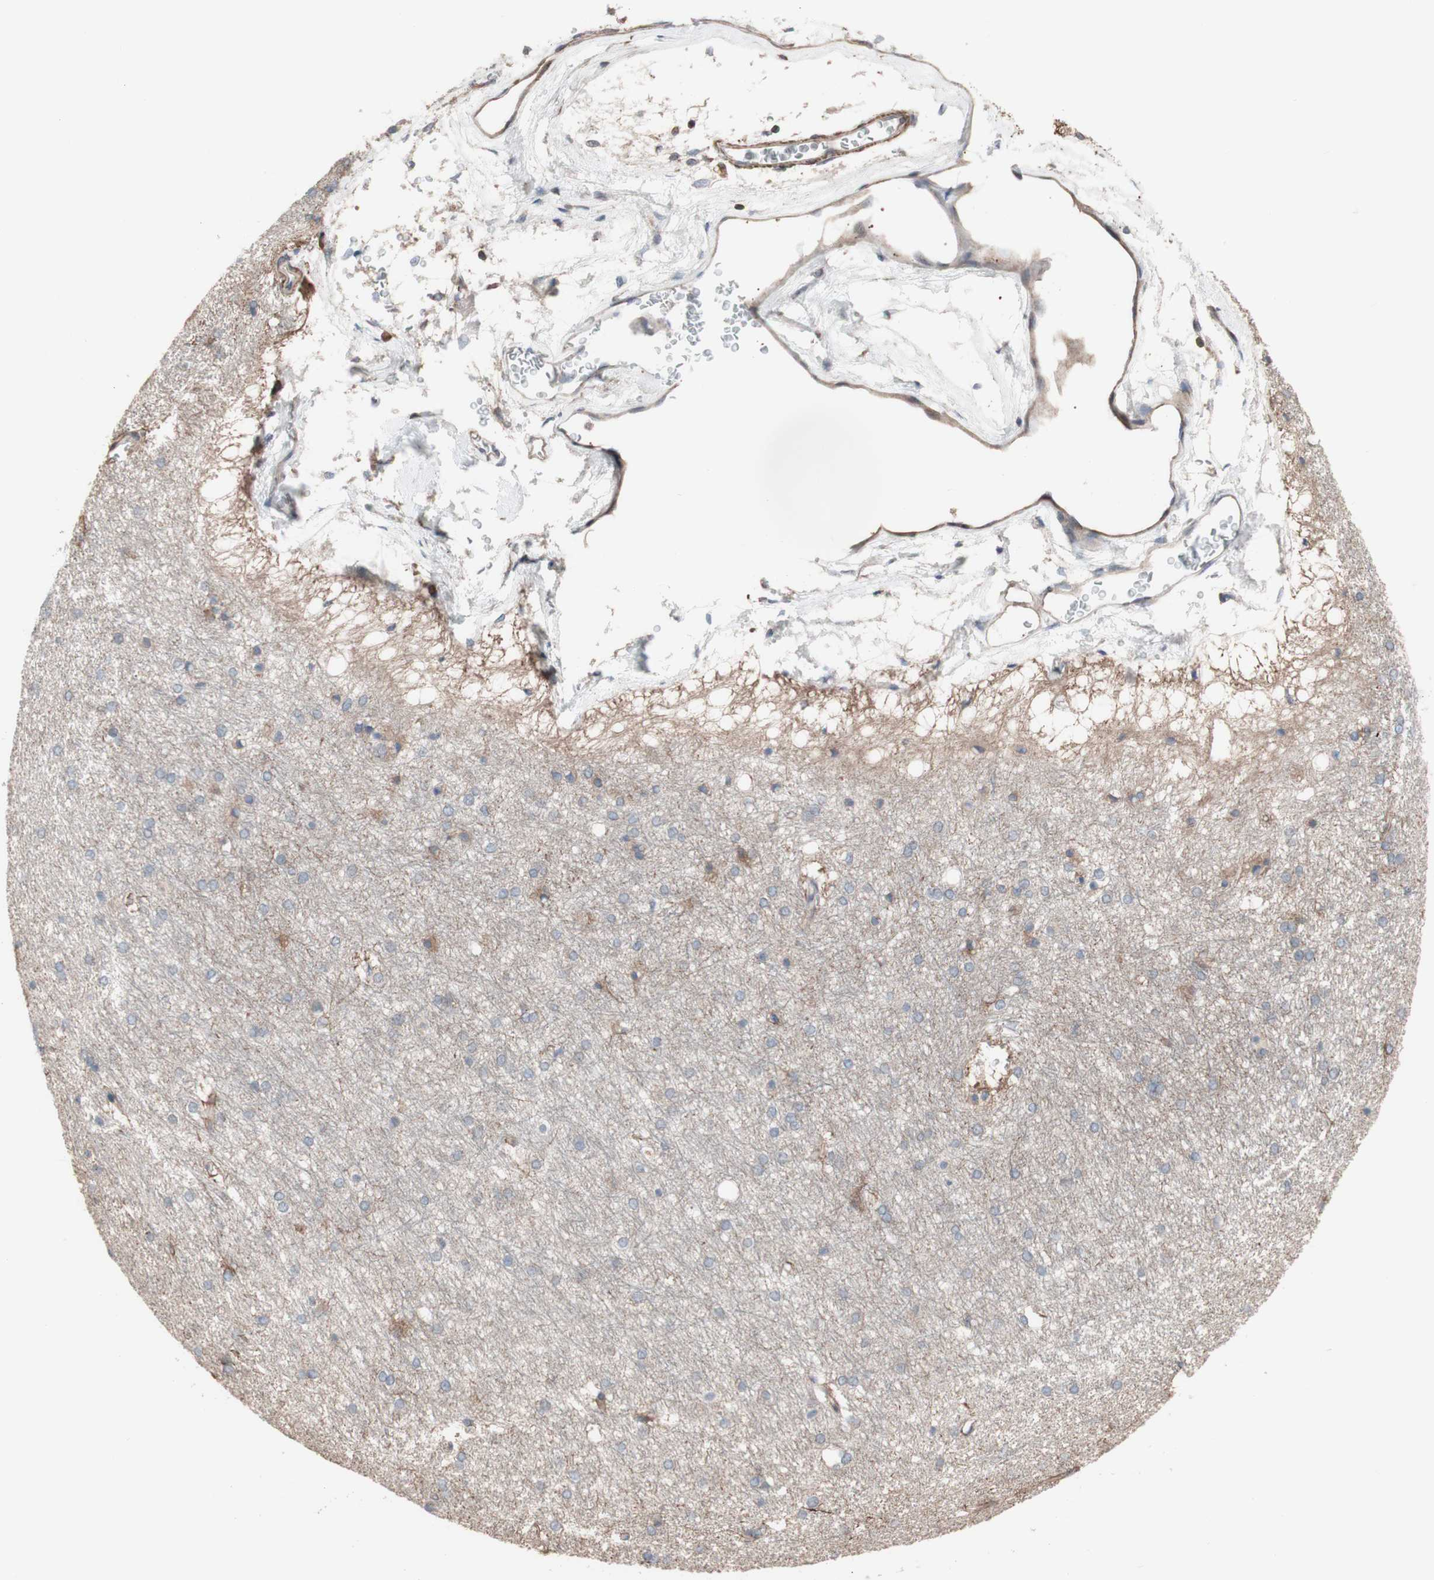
{"staining": {"intensity": "moderate", "quantity": "25%-75%", "location": "cytoplasmic/membranous"}, "tissue": "hippocampus", "cell_type": "Glial cells", "image_type": "normal", "snomed": [{"axis": "morphology", "description": "Normal tissue, NOS"}, {"axis": "topography", "description": "Hippocampus"}], "caption": "IHC histopathology image of unremarkable hippocampus stained for a protein (brown), which shows medium levels of moderate cytoplasmic/membranous expression in approximately 25%-75% of glial cells.", "gene": "COPB1", "patient": {"sex": "female", "age": 19}}